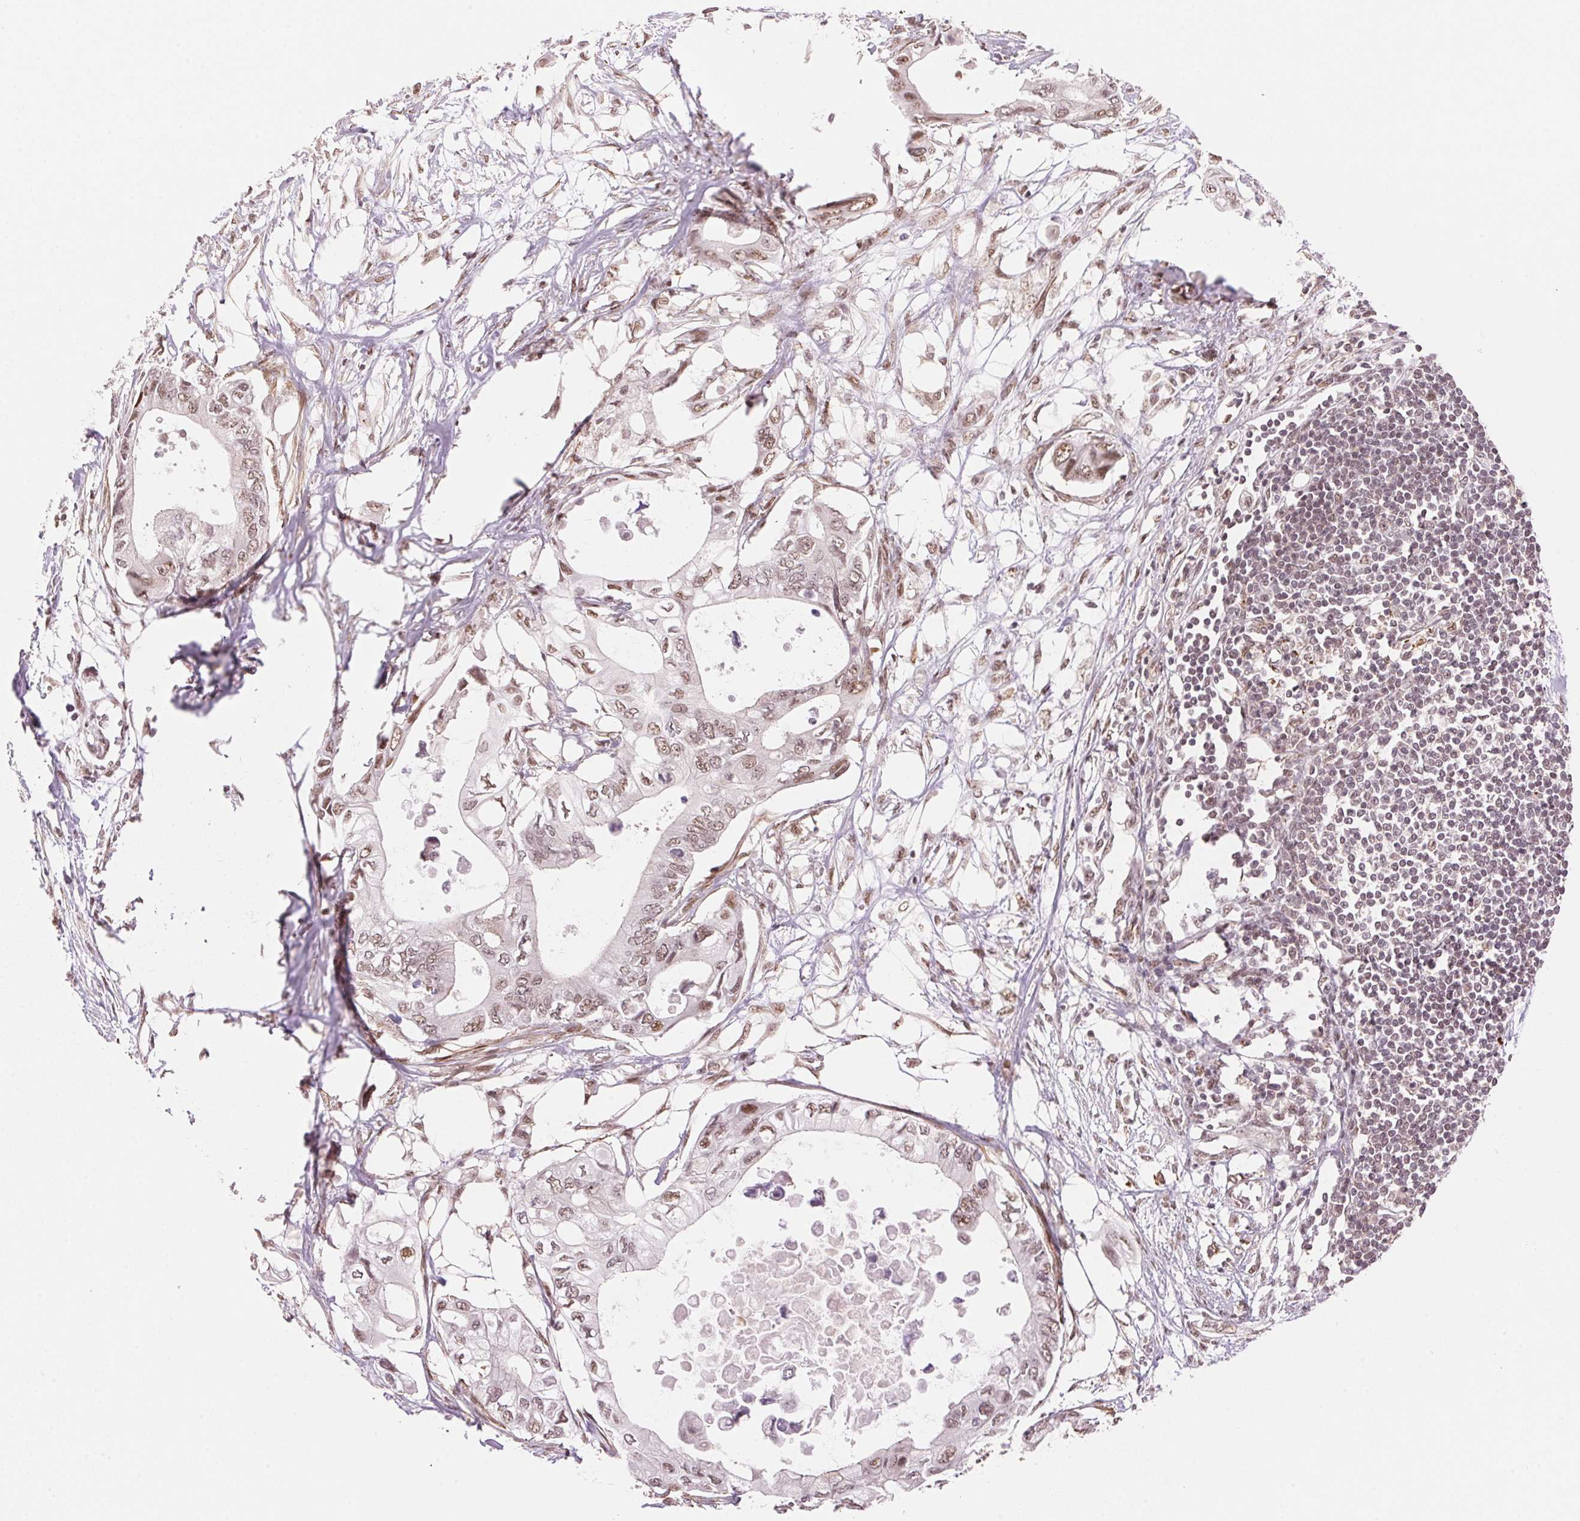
{"staining": {"intensity": "weak", "quantity": ">75%", "location": "nuclear"}, "tissue": "pancreatic cancer", "cell_type": "Tumor cells", "image_type": "cancer", "snomed": [{"axis": "morphology", "description": "Adenocarcinoma, NOS"}, {"axis": "topography", "description": "Pancreas"}], "caption": "Tumor cells display weak nuclear expression in about >75% of cells in pancreatic cancer. (brown staining indicates protein expression, while blue staining denotes nuclei).", "gene": "HNRNPDL", "patient": {"sex": "female", "age": 63}}